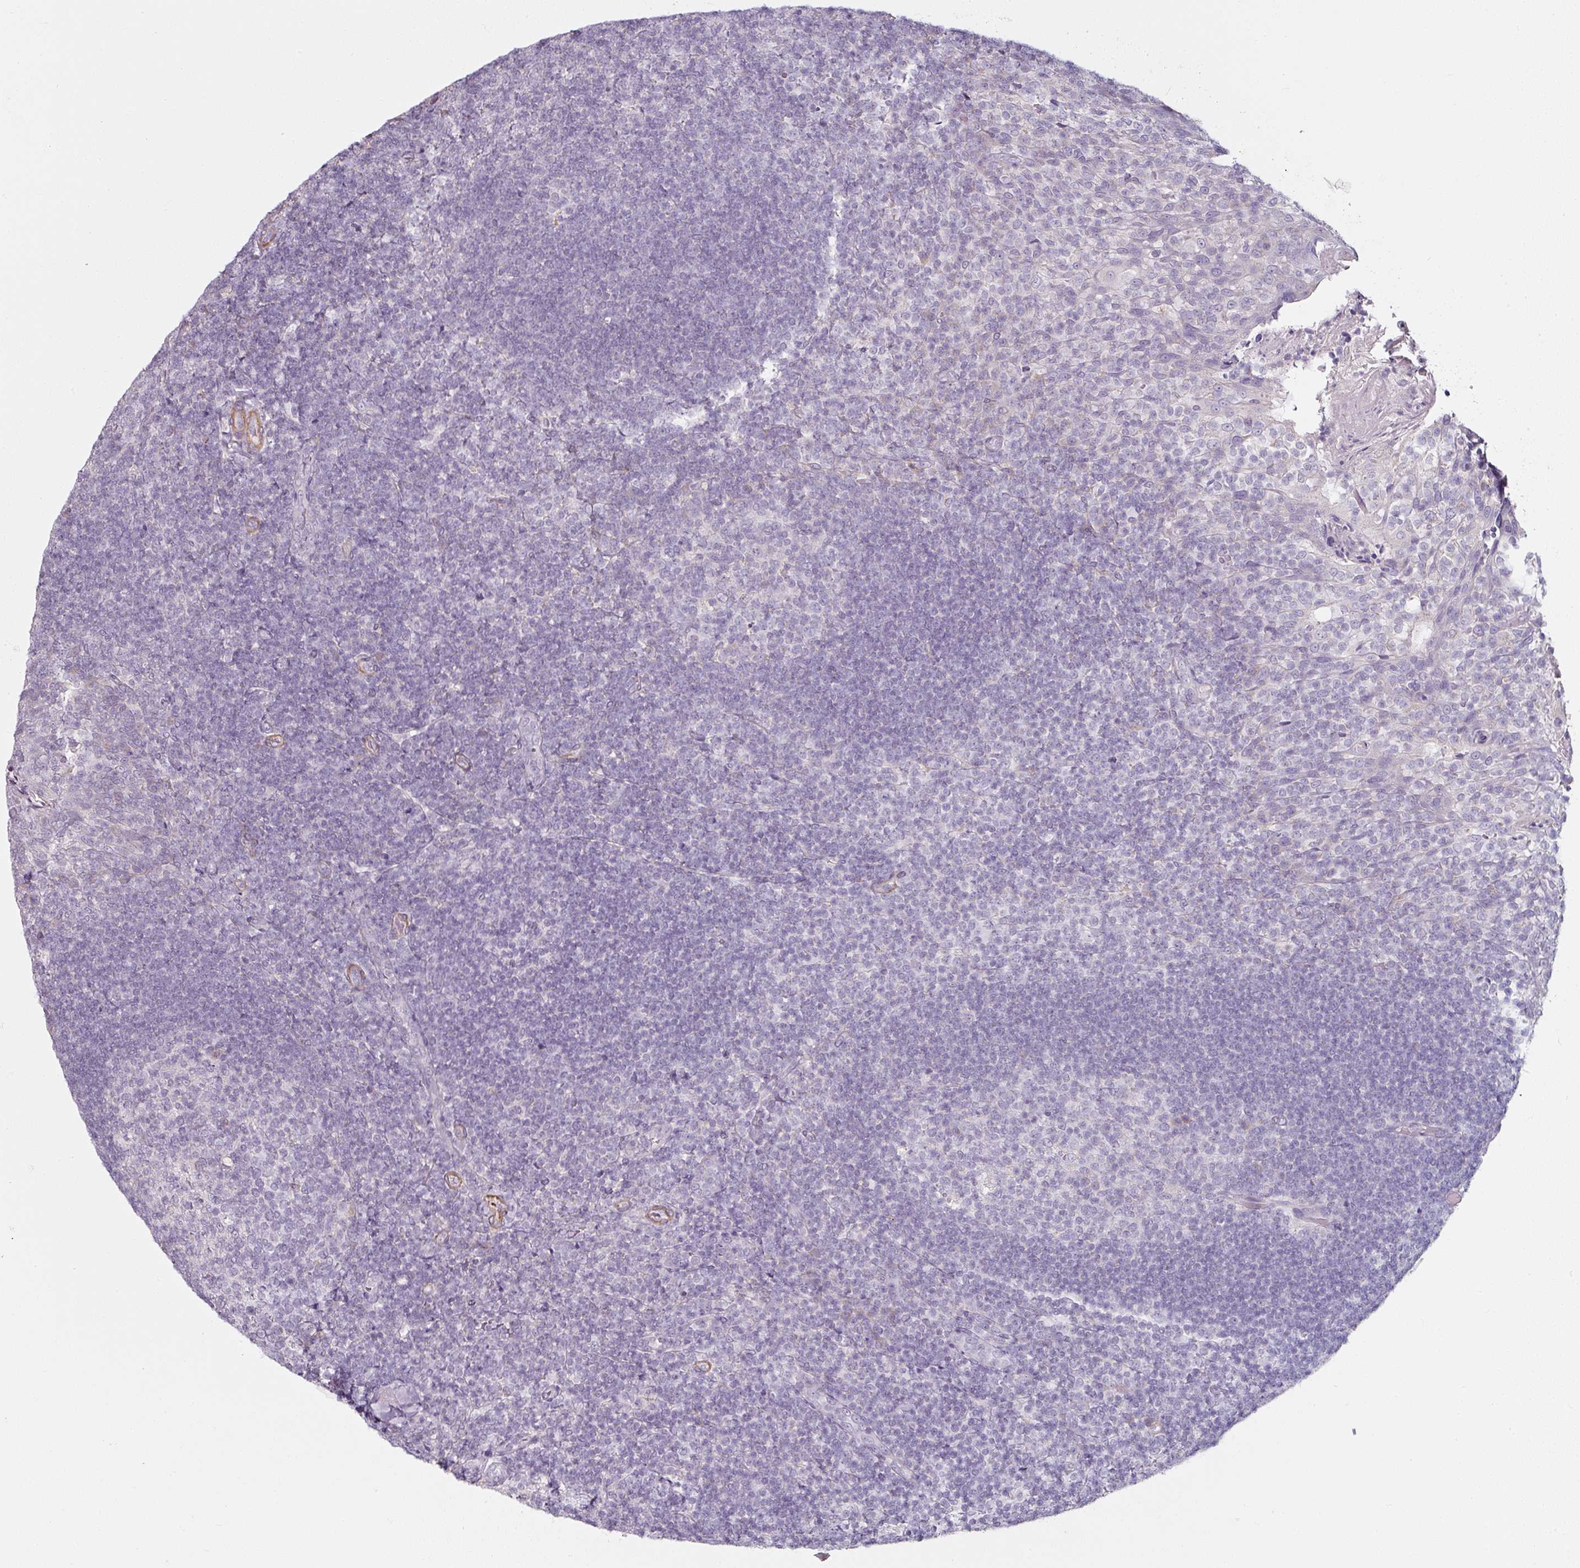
{"staining": {"intensity": "negative", "quantity": "none", "location": "none"}, "tissue": "tonsil", "cell_type": "Germinal center cells", "image_type": "normal", "snomed": [{"axis": "morphology", "description": "Normal tissue, NOS"}, {"axis": "topography", "description": "Tonsil"}], "caption": "An IHC image of unremarkable tonsil is shown. There is no staining in germinal center cells of tonsil.", "gene": "CAP2", "patient": {"sex": "female", "age": 10}}